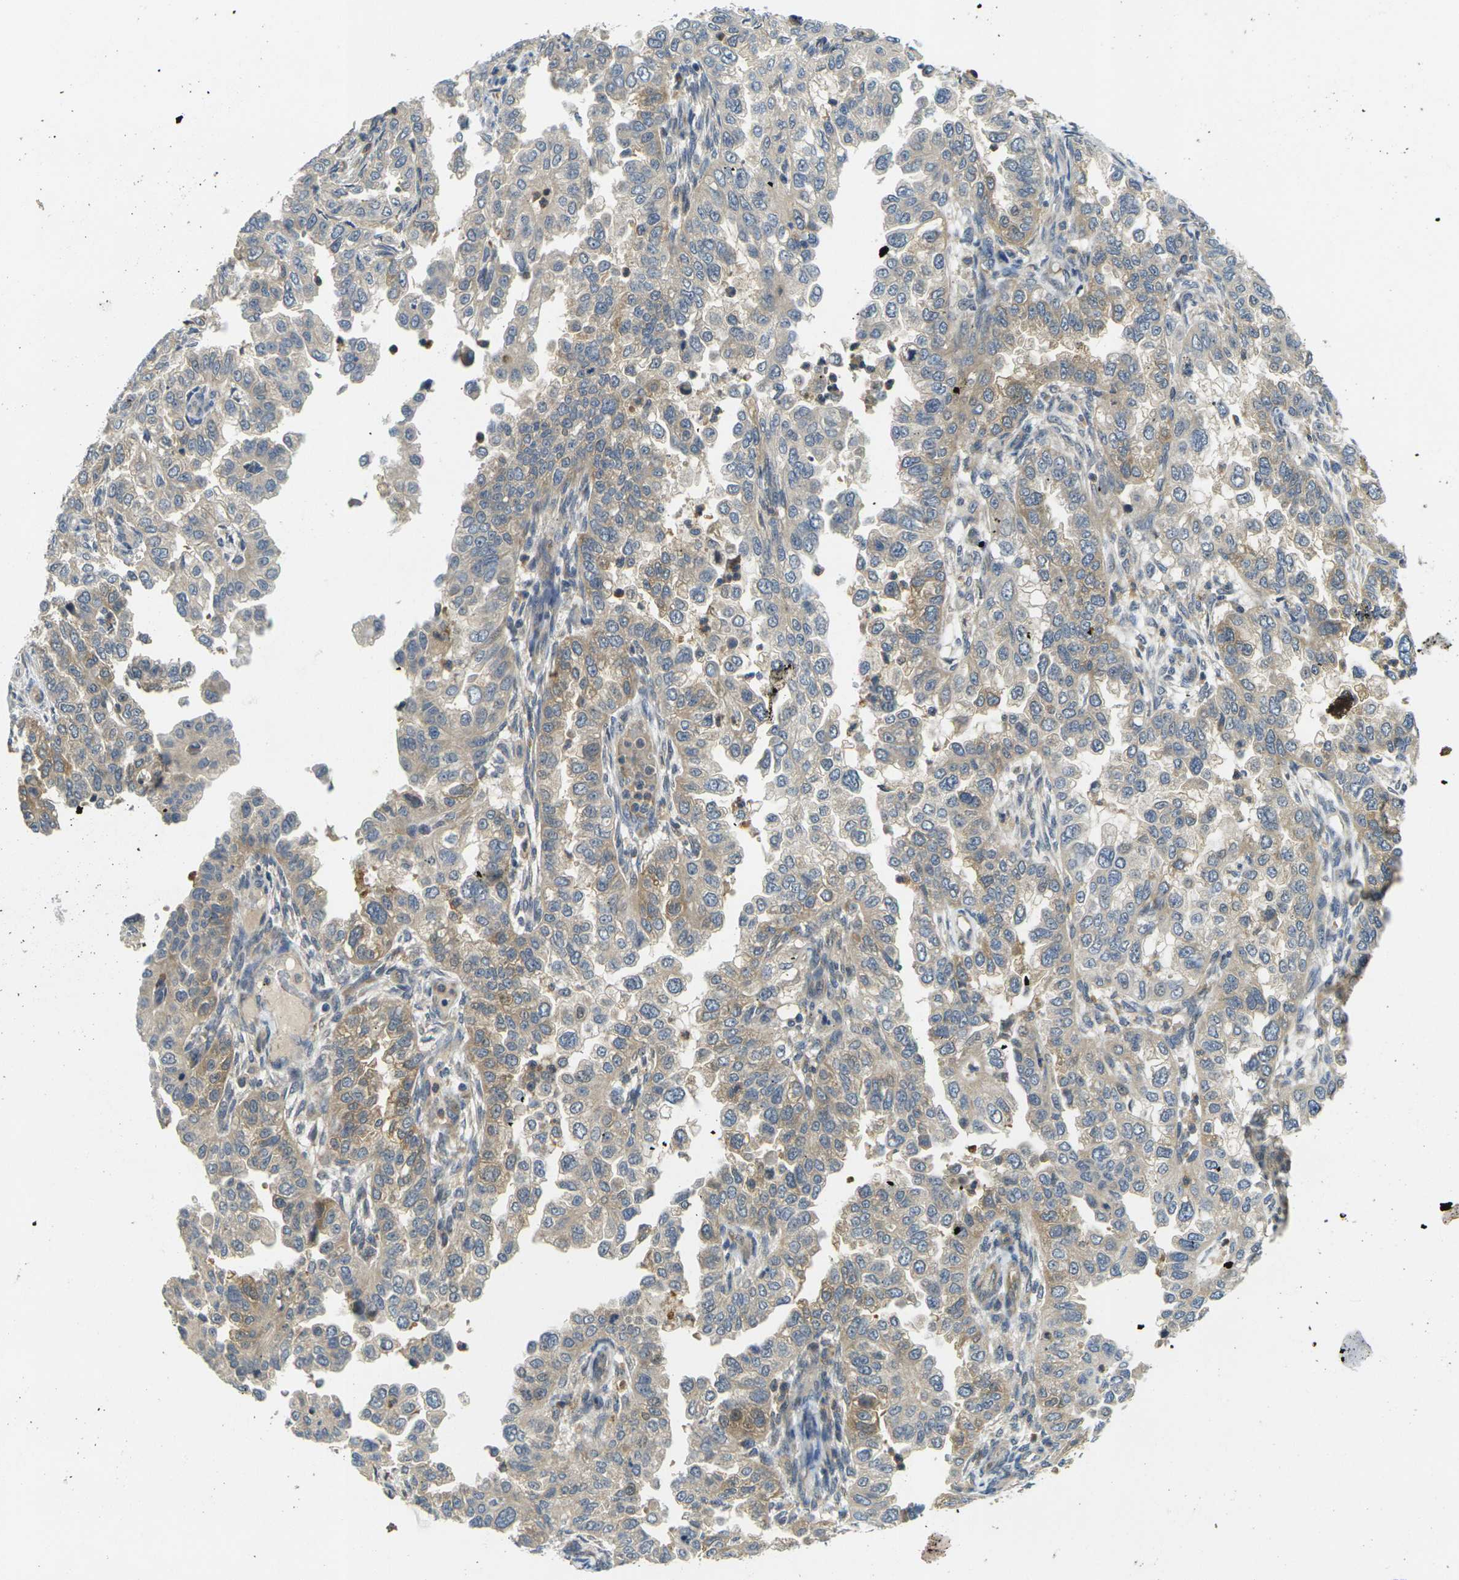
{"staining": {"intensity": "moderate", "quantity": "25%-75%", "location": "cytoplasmic/membranous"}, "tissue": "endometrial cancer", "cell_type": "Tumor cells", "image_type": "cancer", "snomed": [{"axis": "morphology", "description": "Adenocarcinoma, NOS"}, {"axis": "topography", "description": "Endometrium"}], "caption": "A brown stain highlights moderate cytoplasmic/membranous staining of a protein in human endometrial cancer (adenocarcinoma) tumor cells.", "gene": "MINAR2", "patient": {"sex": "female", "age": 85}}